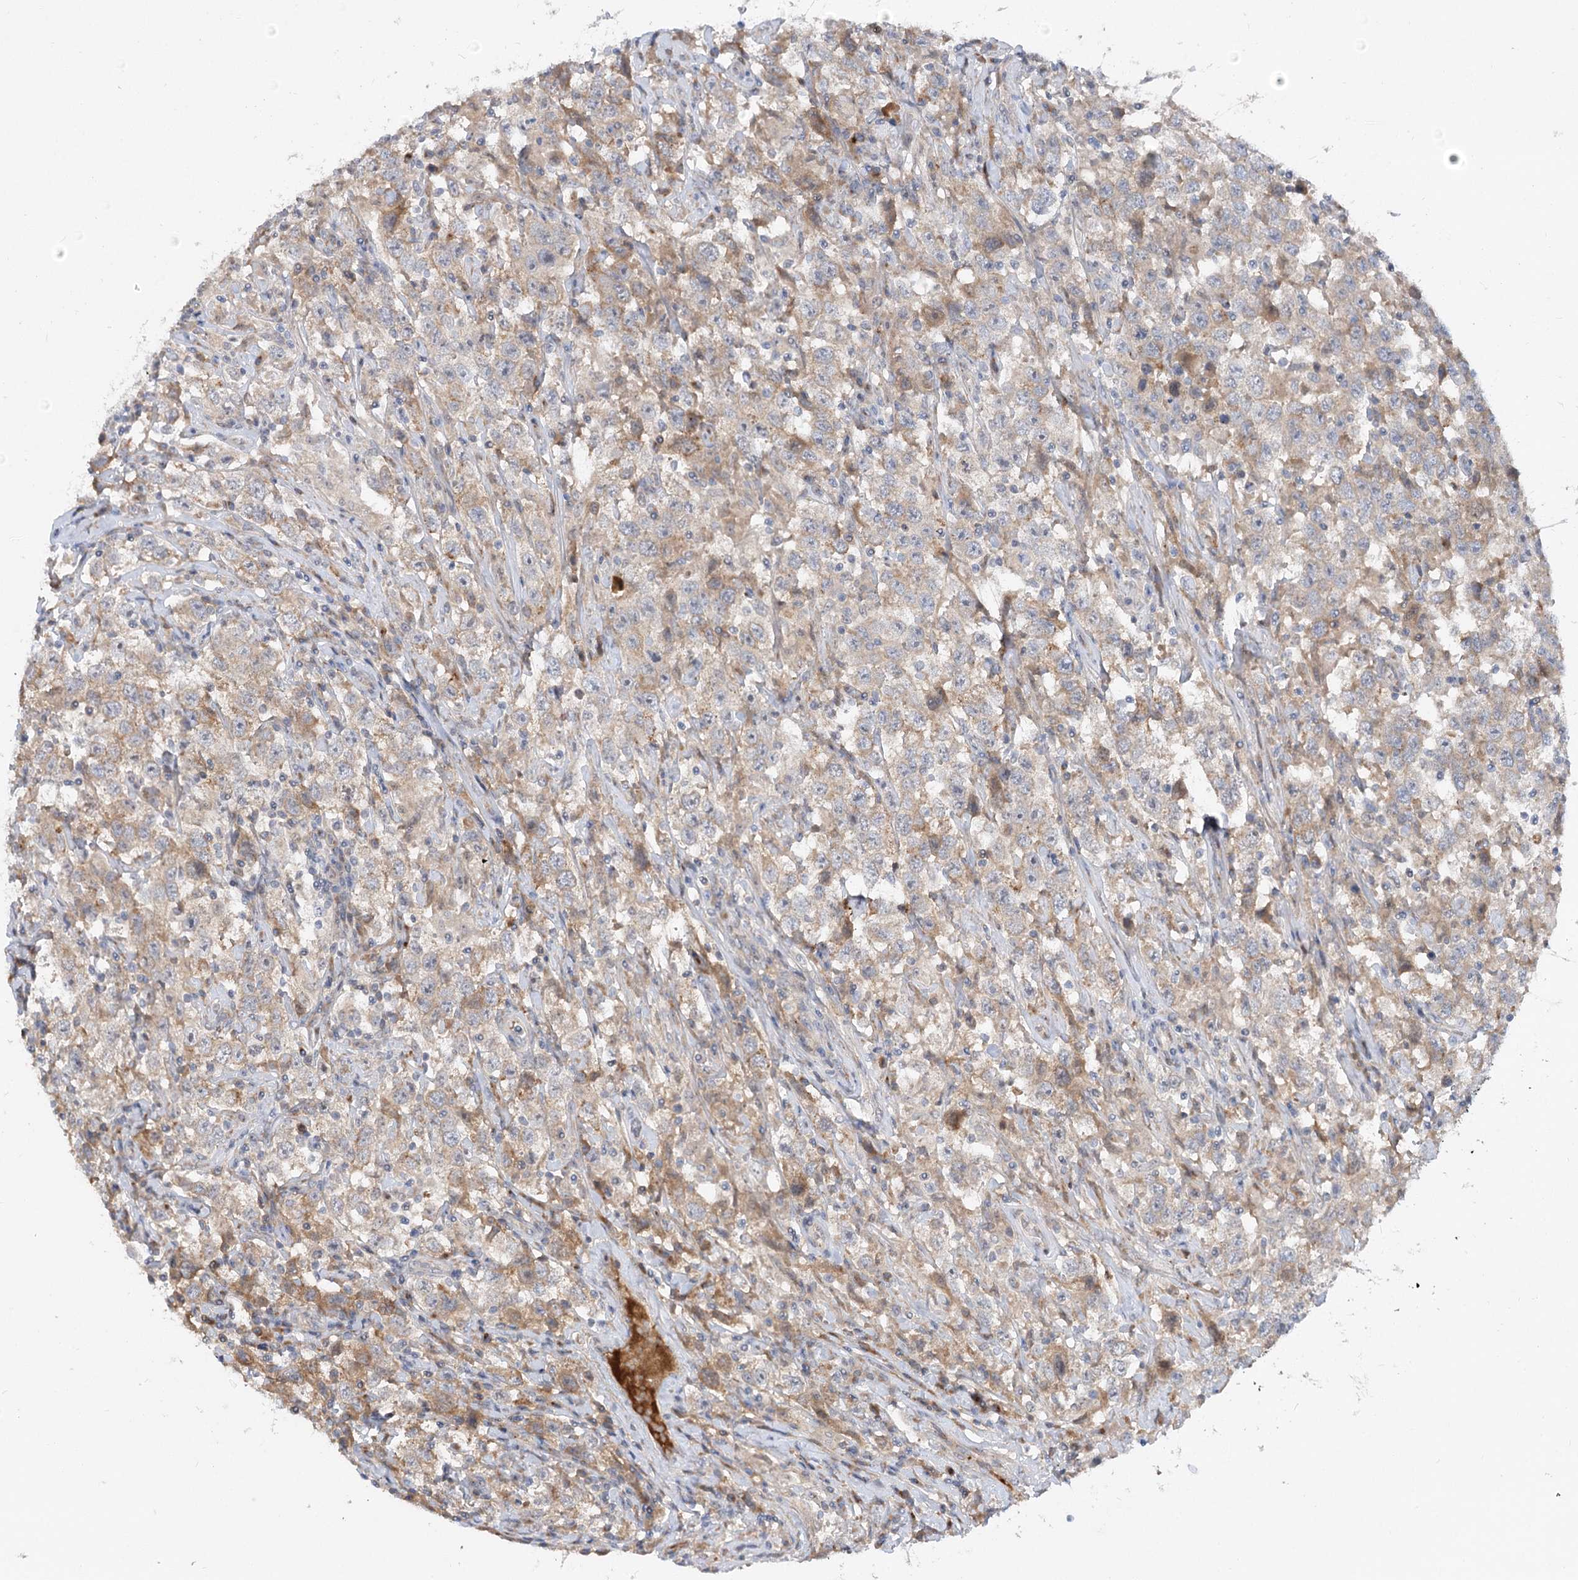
{"staining": {"intensity": "moderate", "quantity": ">75%", "location": "cytoplasmic/membranous"}, "tissue": "testis cancer", "cell_type": "Tumor cells", "image_type": "cancer", "snomed": [{"axis": "morphology", "description": "Seminoma, NOS"}, {"axis": "topography", "description": "Testis"}], "caption": "Testis seminoma stained with a brown dye demonstrates moderate cytoplasmic/membranous positive expression in approximately >75% of tumor cells.", "gene": "FGF19", "patient": {"sex": "male", "age": 41}}